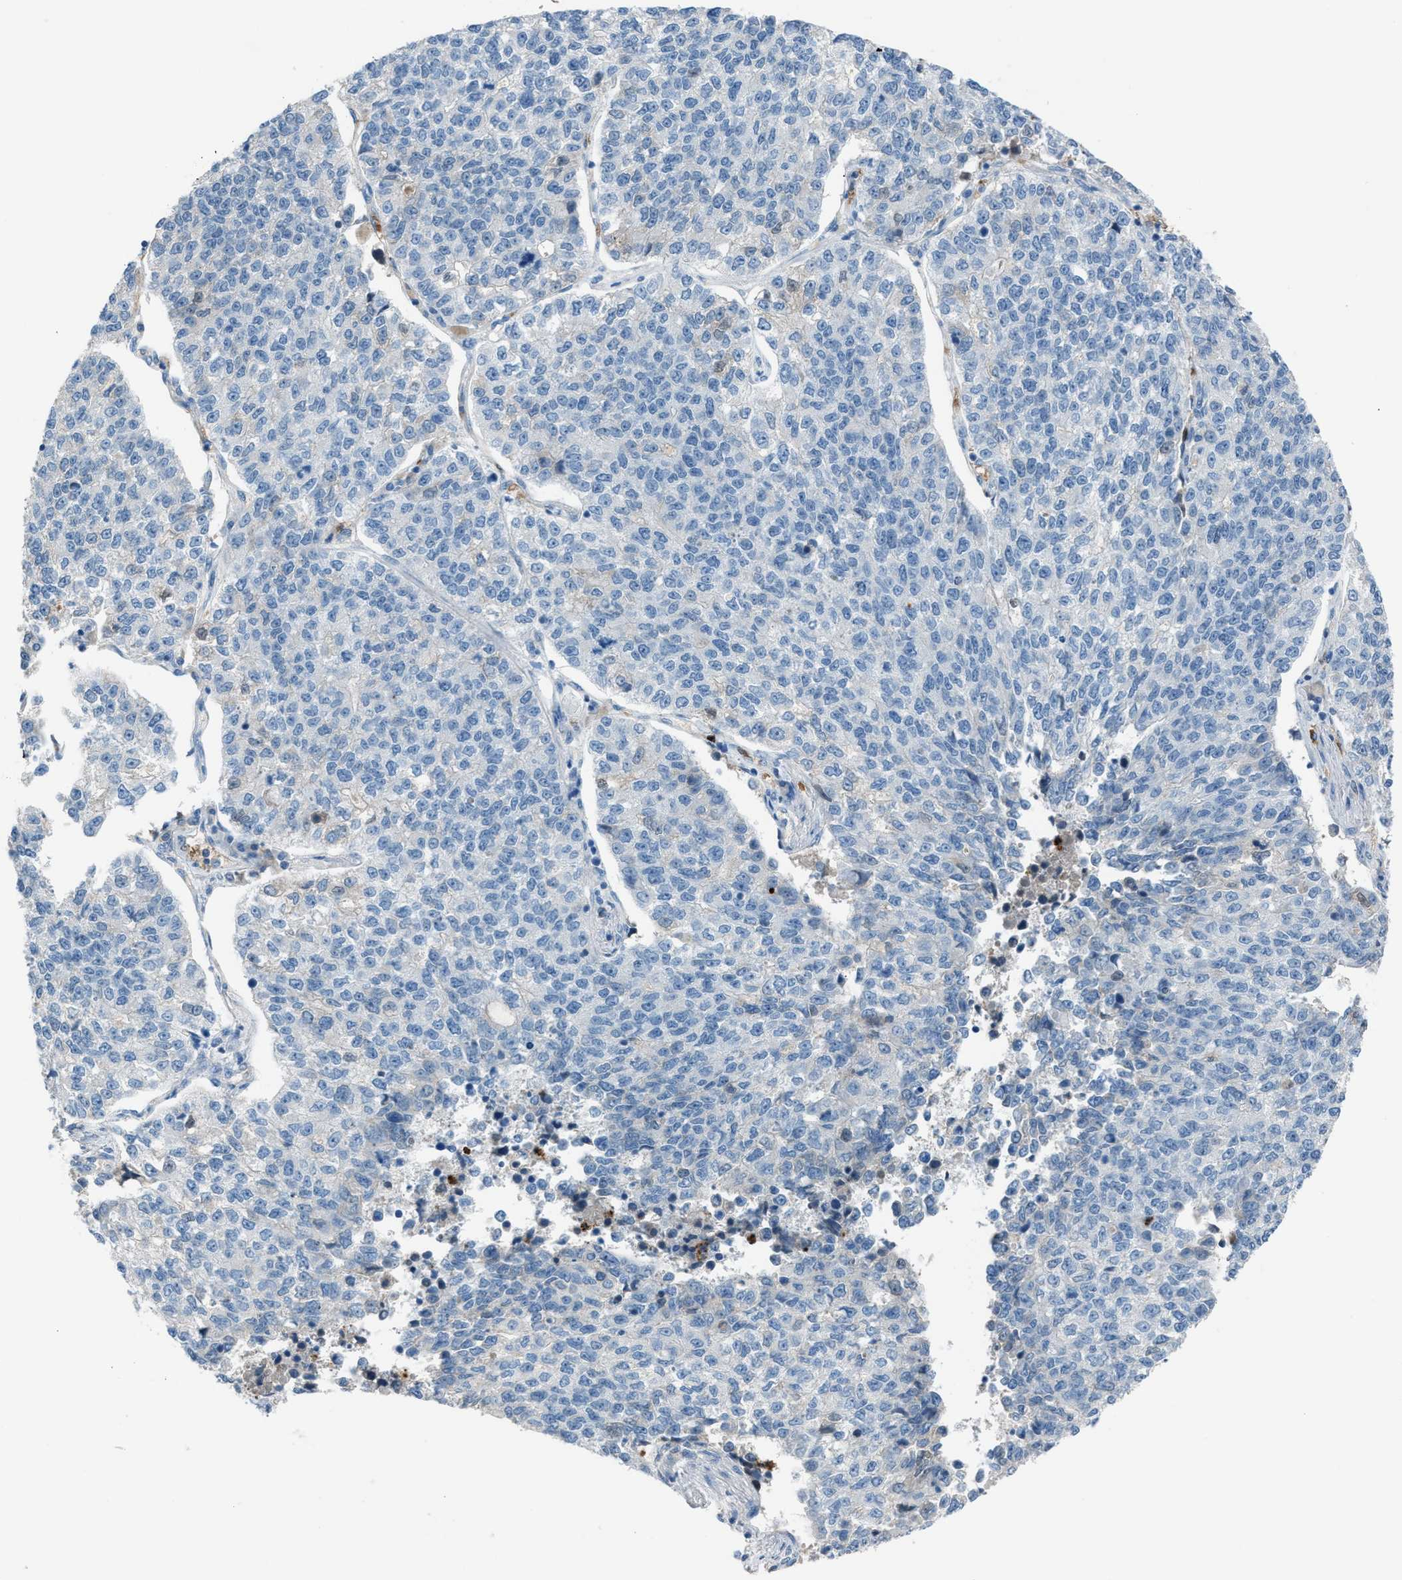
{"staining": {"intensity": "negative", "quantity": "none", "location": "none"}, "tissue": "lung cancer", "cell_type": "Tumor cells", "image_type": "cancer", "snomed": [{"axis": "morphology", "description": "Adenocarcinoma, NOS"}, {"axis": "topography", "description": "Lung"}], "caption": "High magnification brightfield microscopy of lung cancer (adenocarcinoma) stained with DAB (brown) and counterstained with hematoxylin (blue): tumor cells show no significant staining.", "gene": "CFAP77", "patient": {"sex": "male", "age": 49}}